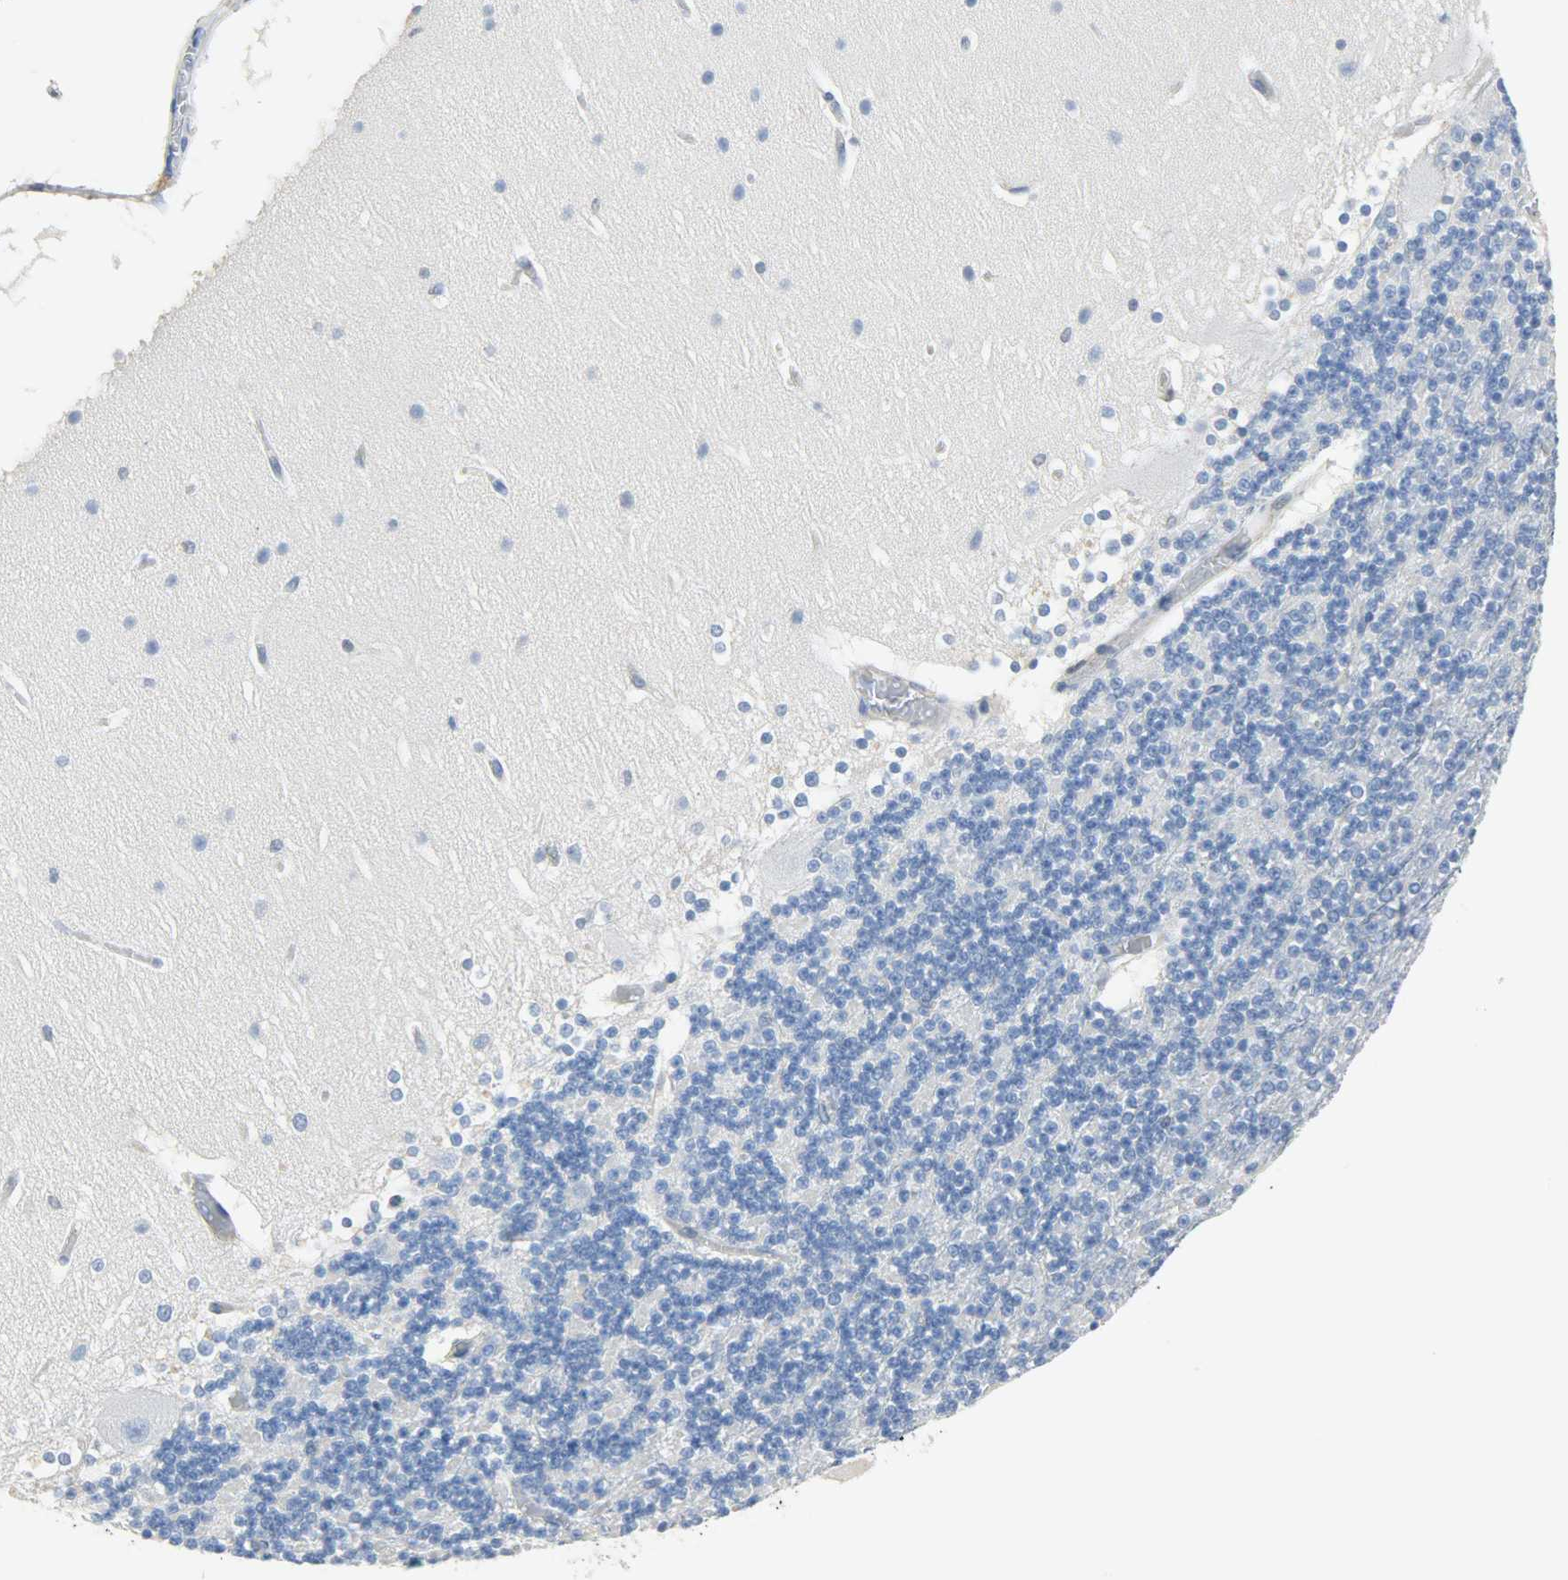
{"staining": {"intensity": "negative", "quantity": "none", "location": "none"}, "tissue": "cerebellum", "cell_type": "Cells in granular layer", "image_type": "normal", "snomed": [{"axis": "morphology", "description": "Normal tissue, NOS"}, {"axis": "topography", "description": "Cerebellum"}], "caption": "Immunohistochemistry (IHC) micrograph of unremarkable cerebellum: human cerebellum stained with DAB displays no significant protein positivity in cells in granular layer.", "gene": "EIF4EBP1", "patient": {"sex": "female", "age": 19}}